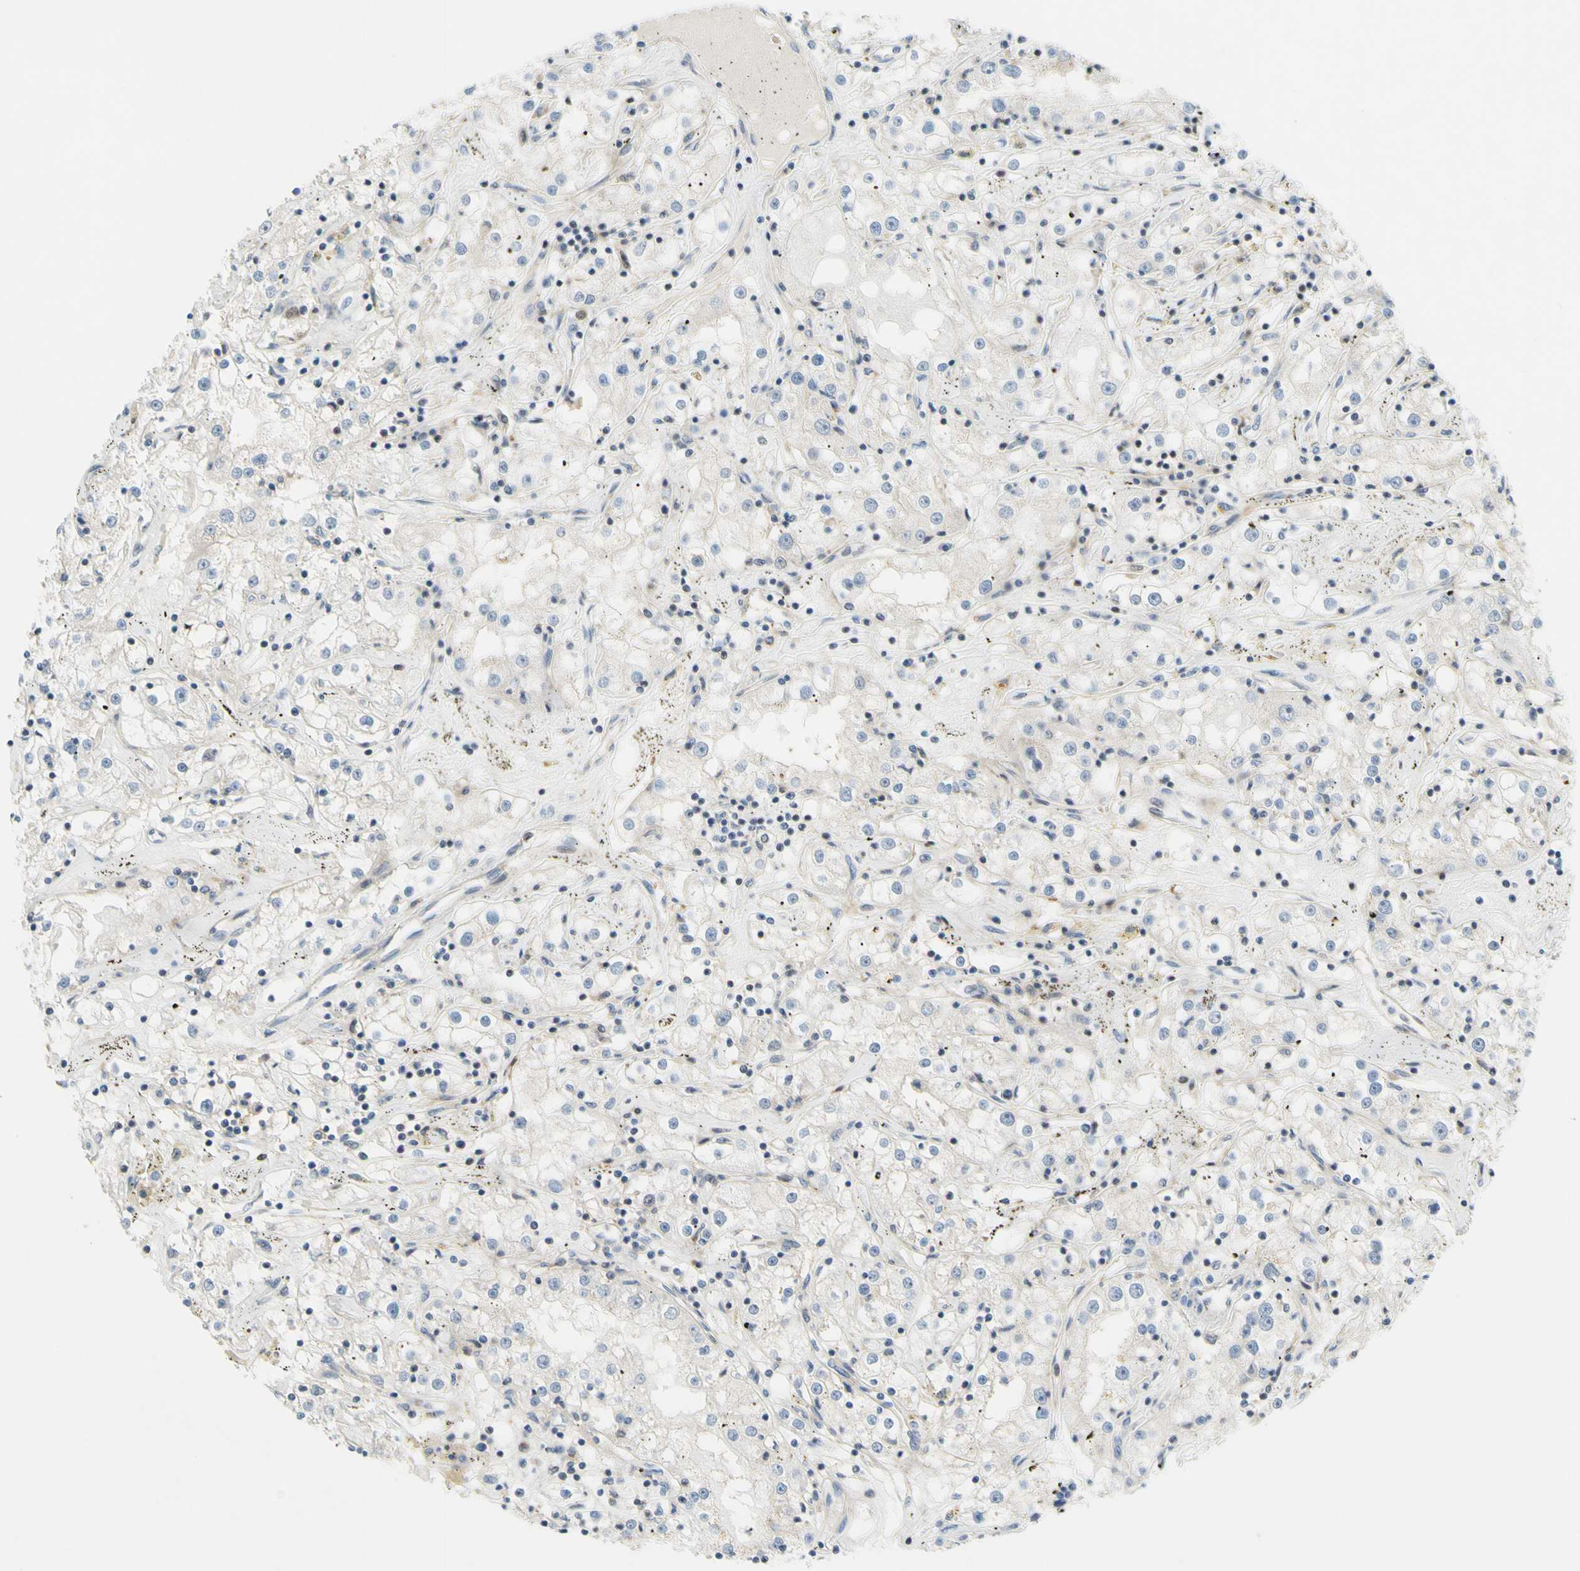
{"staining": {"intensity": "negative", "quantity": "none", "location": "none"}, "tissue": "renal cancer", "cell_type": "Tumor cells", "image_type": "cancer", "snomed": [{"axis": "morphology", "description": "Adenocarcinoma, NOS"}, {"axis": "topography", "description": "Kidney"}], "caption": "Photomicrograph shows no protein positivity in tumor cells of adenocarcinoma (renal) tissue.", "gene": "PAK2", "patient": {"sex": "male", "age": 56}}